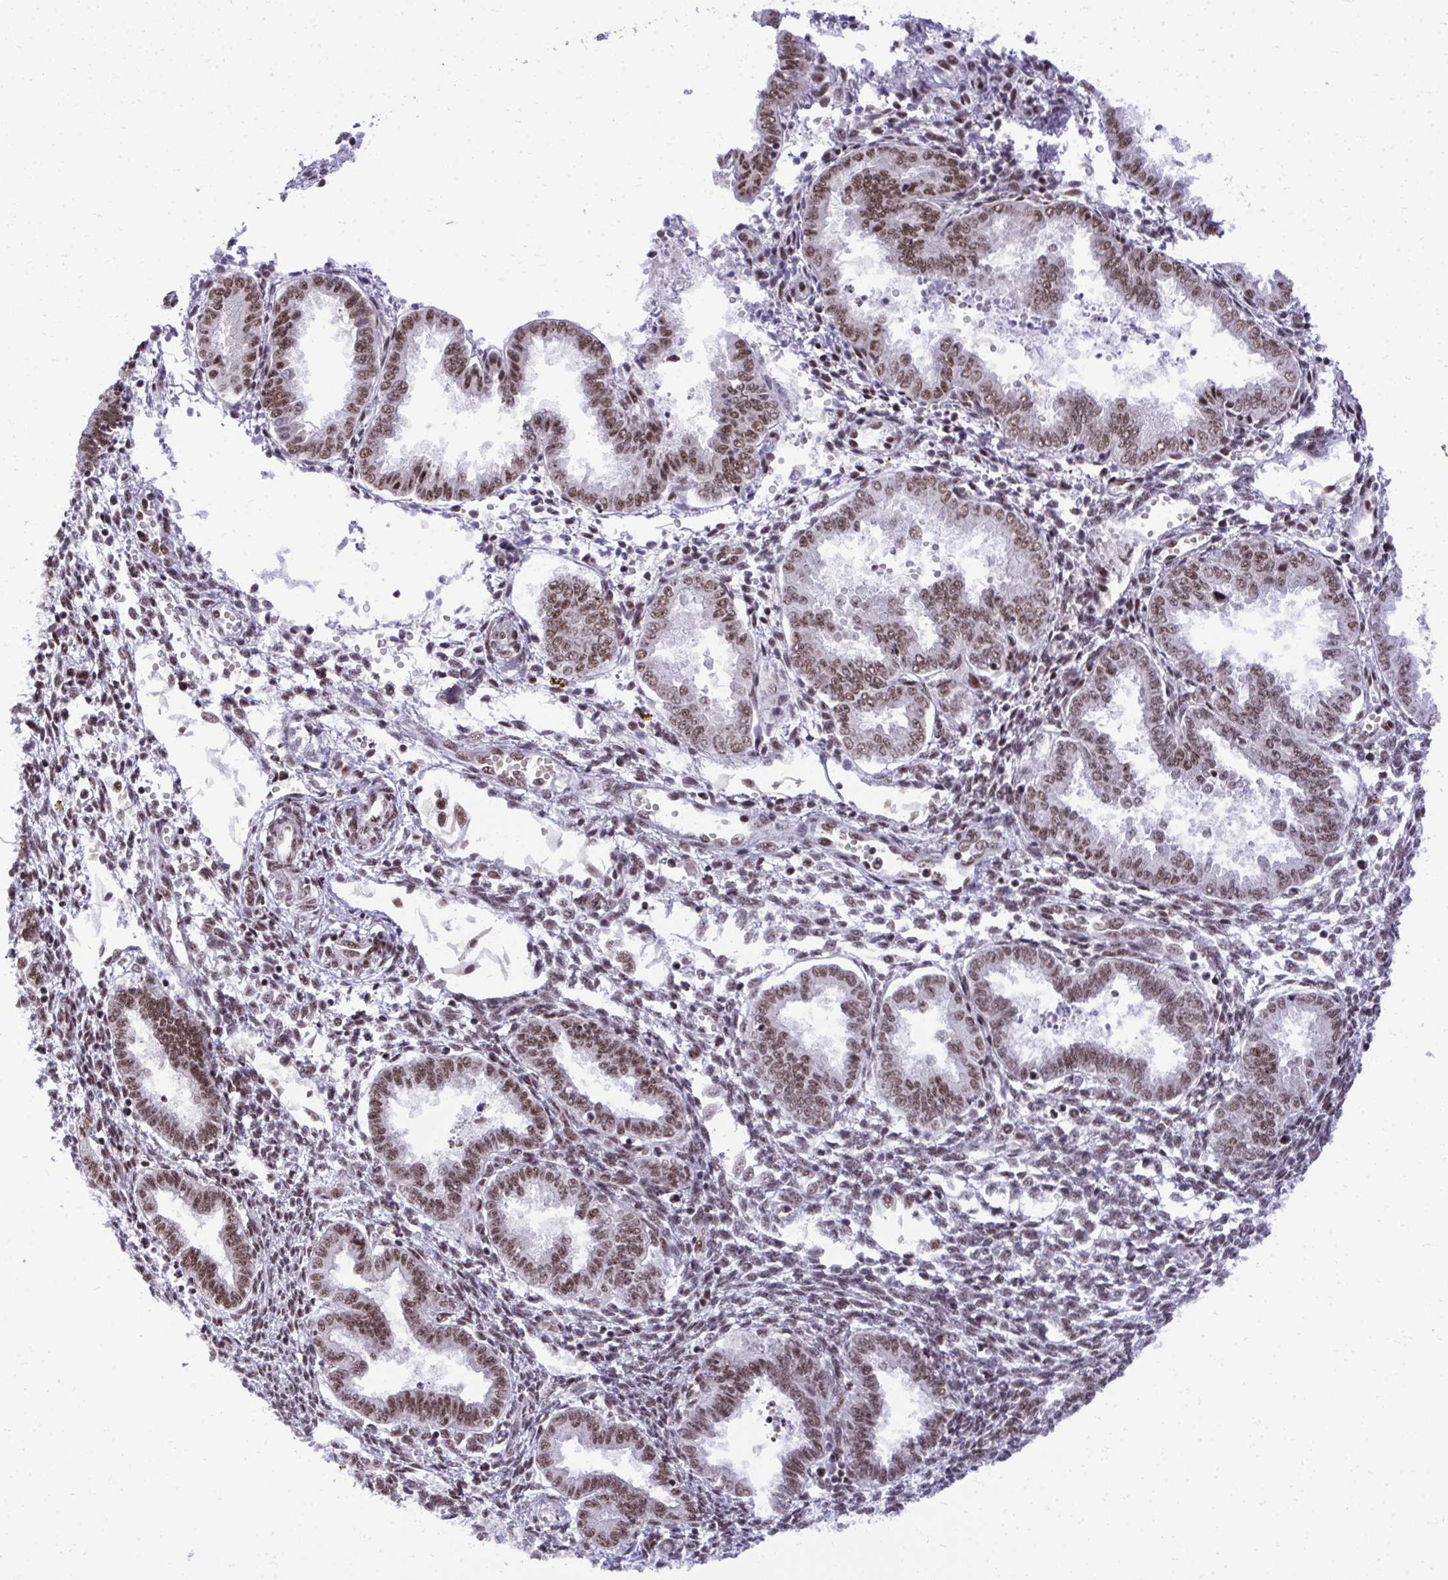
{"staining": {"intensity": "moderate", "quantity": "25%-75%", "location": "nuclear"}, "tissue": "endometrium", "cell_type": "Cells in endometrial stroma", "image_type": "normal", "snomed": [{"axis": "morphology", "description": "Normal tissue, NOS"}, {"axis": "topography", "description": "Endometrium"}], "caption": "Brown immunohistochemical staining in benign endometrium reveals moderate nuclear positivity in approximately 25%-75% of cells in endometrial stroma. The staining was performed using DAB (3,3'-diaminobenzidine) to visualize the protein expression in brown, while the nuclei were stained in blue with hematoxylin (Magnification: 20x).", "gene": "PRPF19", "patient": {"sex": "female", "age": 33}}